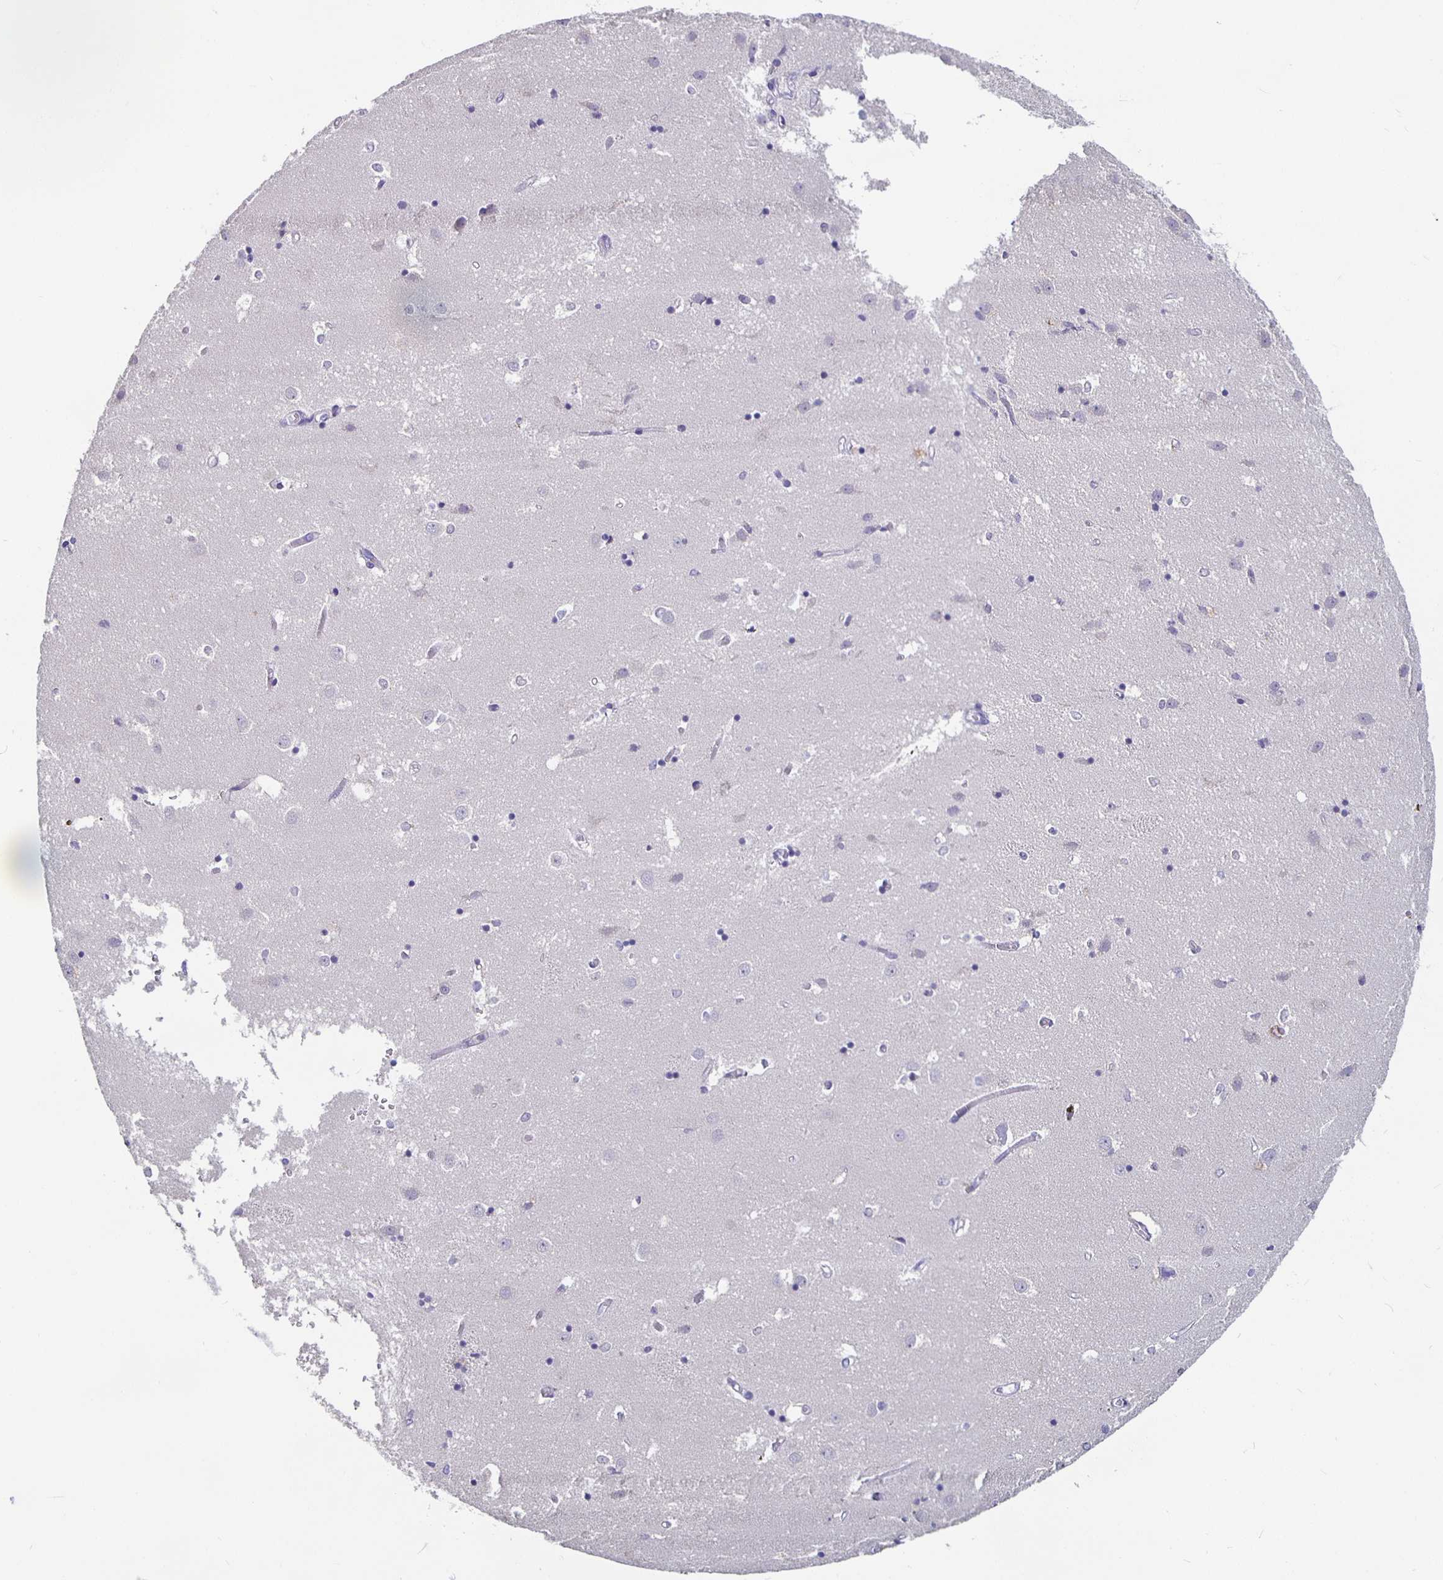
{"staining": {"intensity": "negative", "quantity": "none", "location": "none"}, "tissue": "caudate", "cell_type": "Glial cells", "image_type": "normal", "snomed": [{"axis": "morphology", "description": "Normal tissue, NOS"}, {"axis": "topography", "description": "Lateral ventricle wall"}], "caption": "This is an immunohistochemistry (IHC) image of normal caudate. There is no positivity in glial cells.", "gene": "GPX4", "patient": {"sex": "male", "age": 54}}